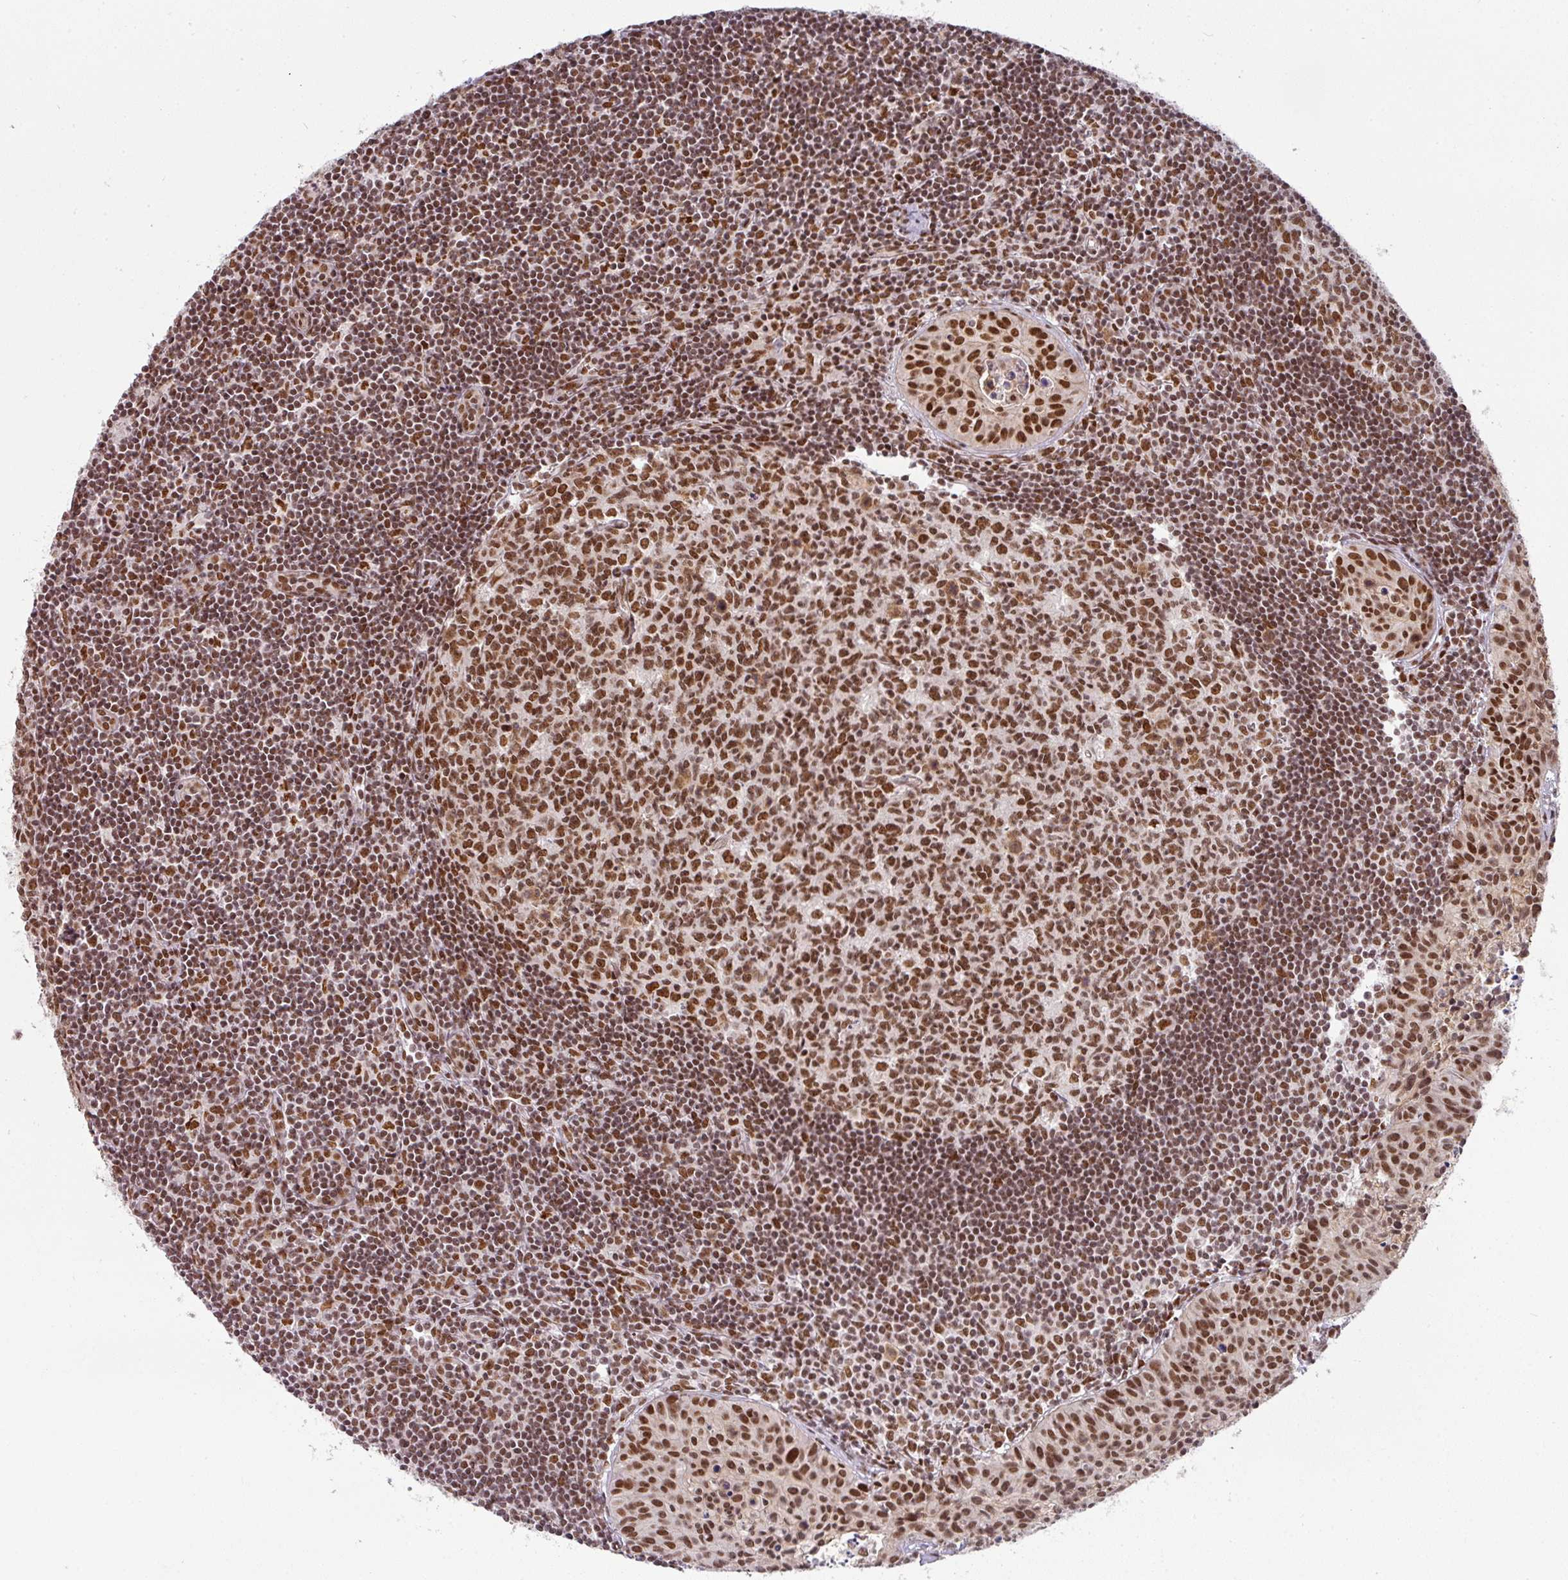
{"staining": {"intensity": "strong", "quantity": ">75%", "location": "nuclear"}, "tissue": "lymph node", "cell_type": "Germinal center cells", "image_type": "normal", "snomed": [{"axis": "morphology", "description": "Normal tissue, NOS"}, {"axis": "topography", "description": "Lymph node"}], "caption": "An immunohistochemistry (IHC) micrograph of normal tissue is shown. Protein staining in brown labels strong nuclear positivity in lymph node within germinal center cells. The protein of interest is shown in brown color, while the nuclei are stained blue.", "gene": "NCOA5", "patient": {"sex": "female", "age": 29}}